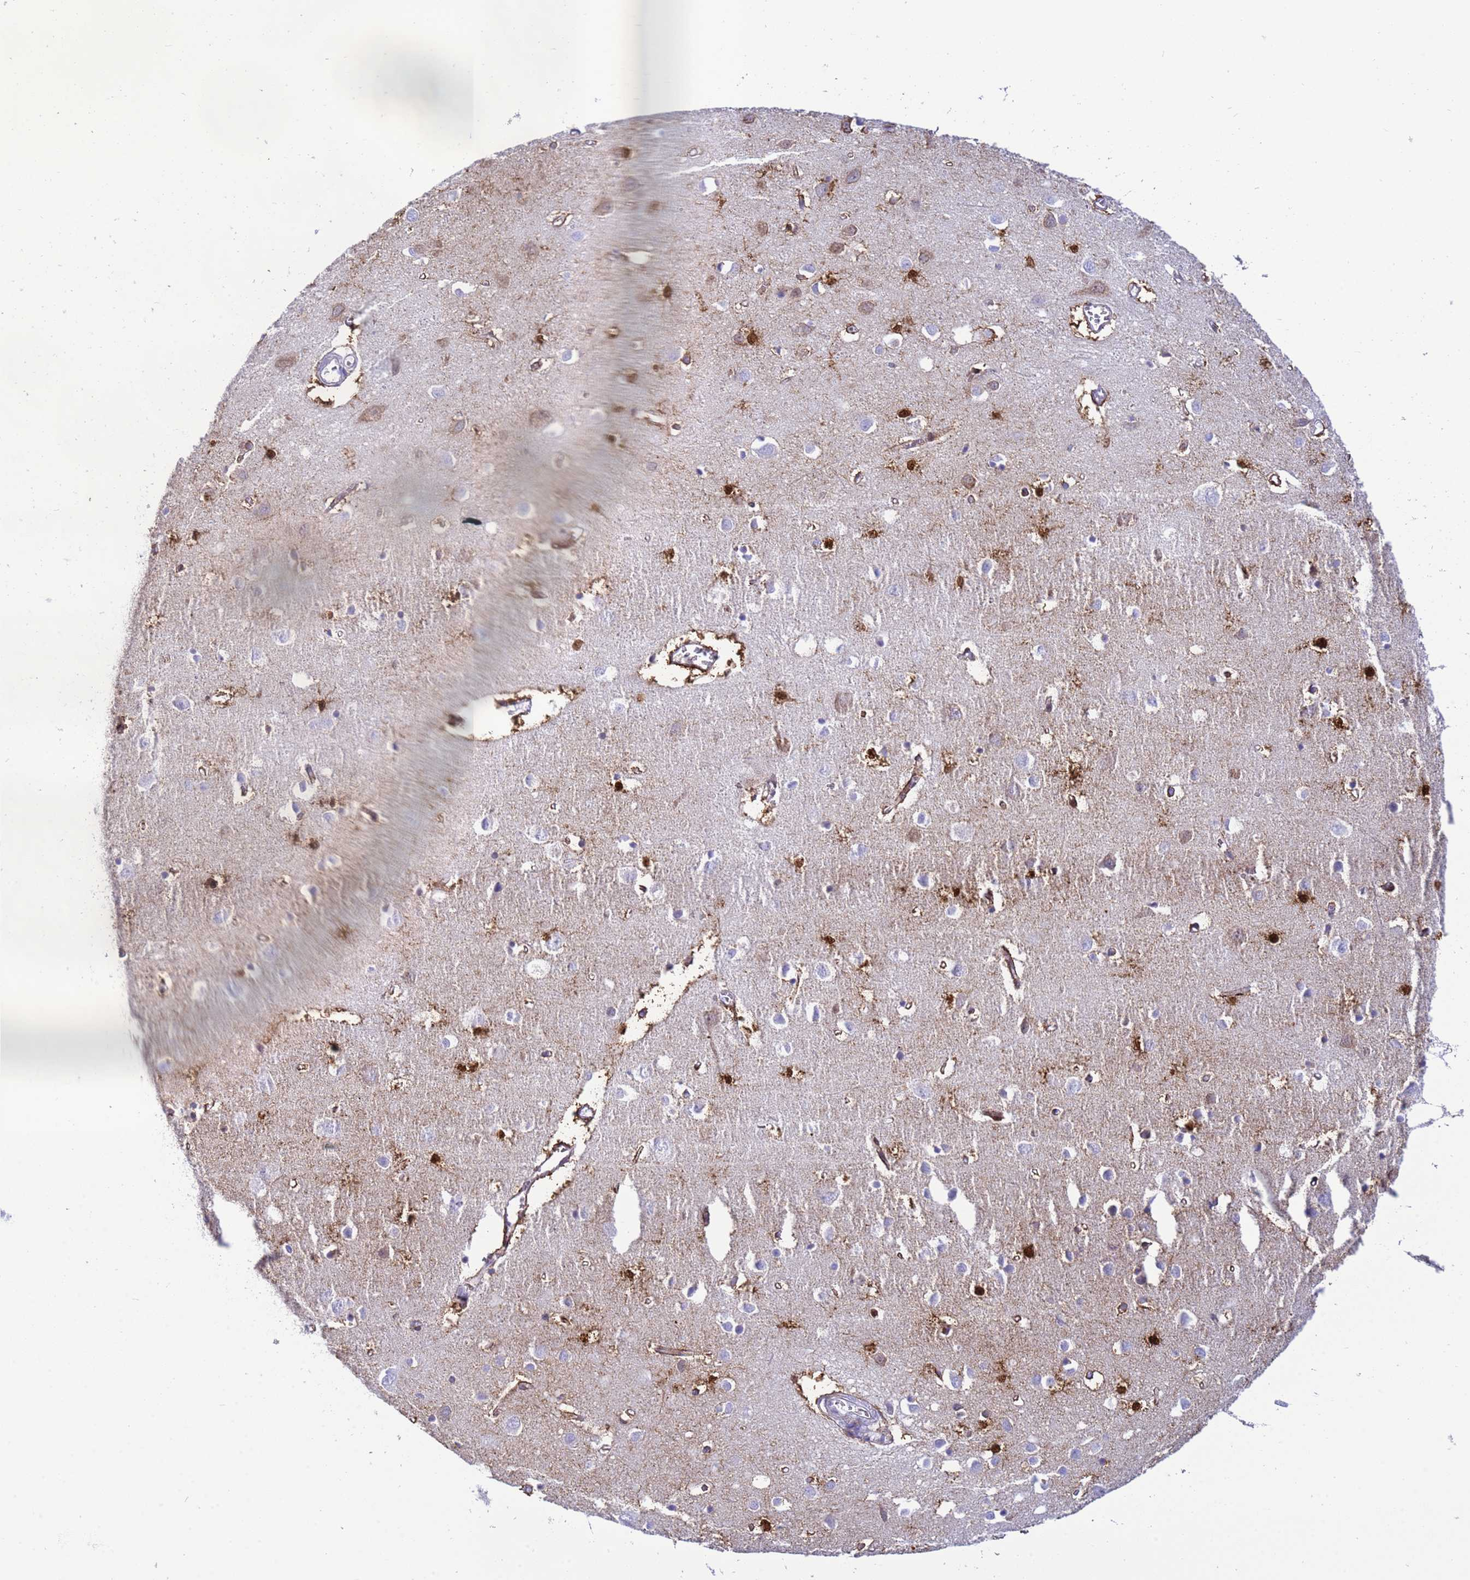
{"staining": {"intensity": "moderate", "quantity": "<25%", "location": "cytoplasmic/membranous"}, "tissue": "cerebral cortex", "cell_type": "Endothelial cells", "image_type": "normal", "snomed": [{"axis": "morphology", "description": "Normal tissue, NOS"}, {"axis": "topography", "description": "Cerebral cortex"}], "caption": "Immunohistochemistry (IHC) staining of benign cerebral cortex, which shows low levels of moderate cytoplasmic/membranous expression in approximately <25% of endothelial cells indicating moderate cytoplasmic/membranous protein expression. The staining was performed using DAB (brown) for protein detection and nuclei were counterstained in hematoxylin (blue).", "gene": "EZR", "patient": {"sex": "female", "age": 64}}